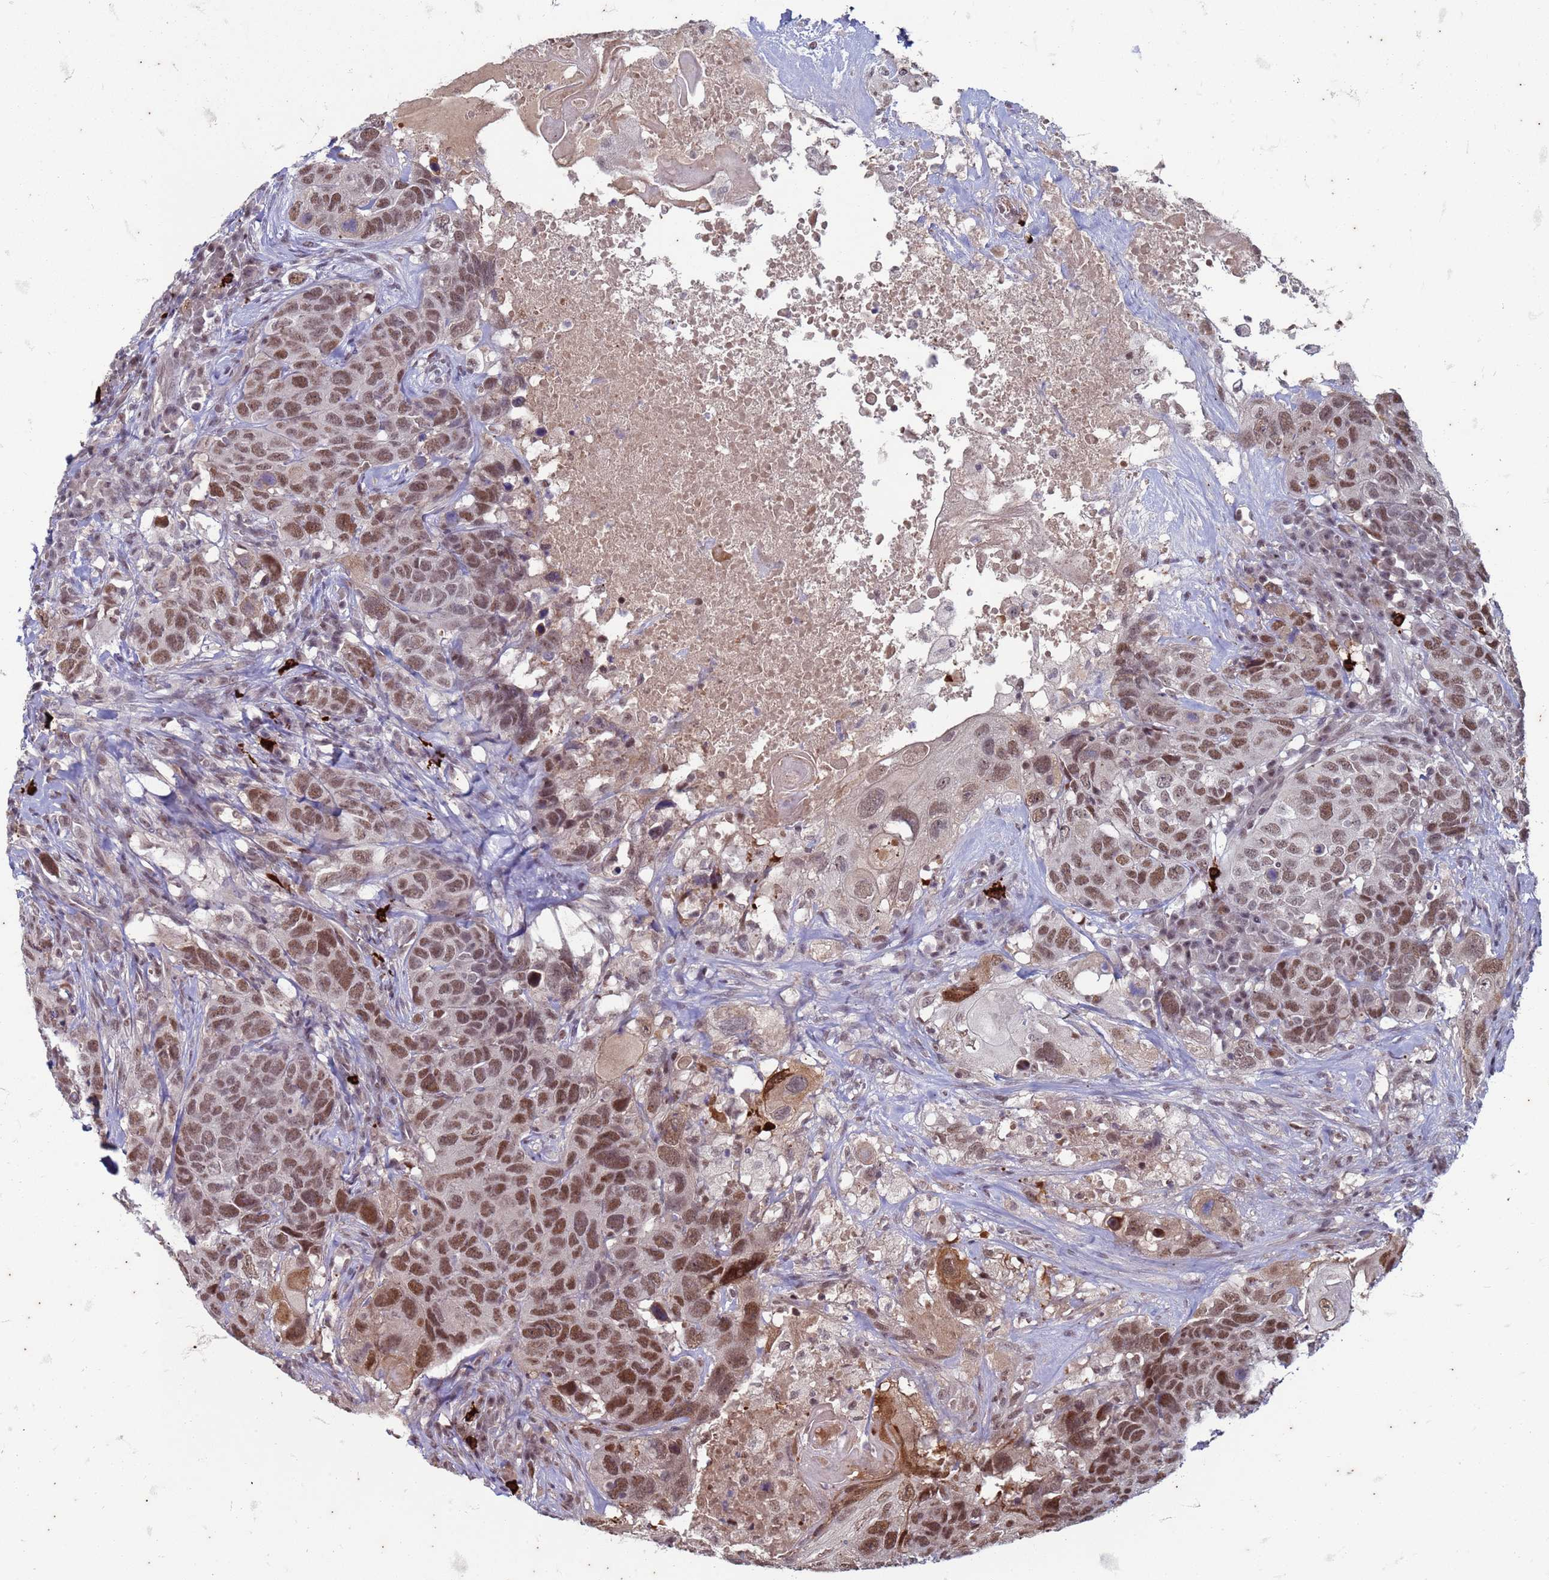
{"staining": {"intensity": "moderate", "quantity": ">75%", "location": "nuclear"}, "tissue": "head and neck cancer", "cell_type": "Tumor cells", "image_type": "cancer", "snomed": [{"axis": "morphology", "description": "Squamous cell carcinoma, NOS"}, {"axis": "topography", "description": "Head-Neck"}], "caption": "IHC of head and neck squamous cell carcinoma demonstrates medium levels of moderate nuclear expression in about >75% of tumor cells. (DAB (3,3'-diaminobenzidine) = brown stain, brightfield microscopy at high magnification).", "gene": "TRMT6", "patient": {"sex": "male", "age": 66}}